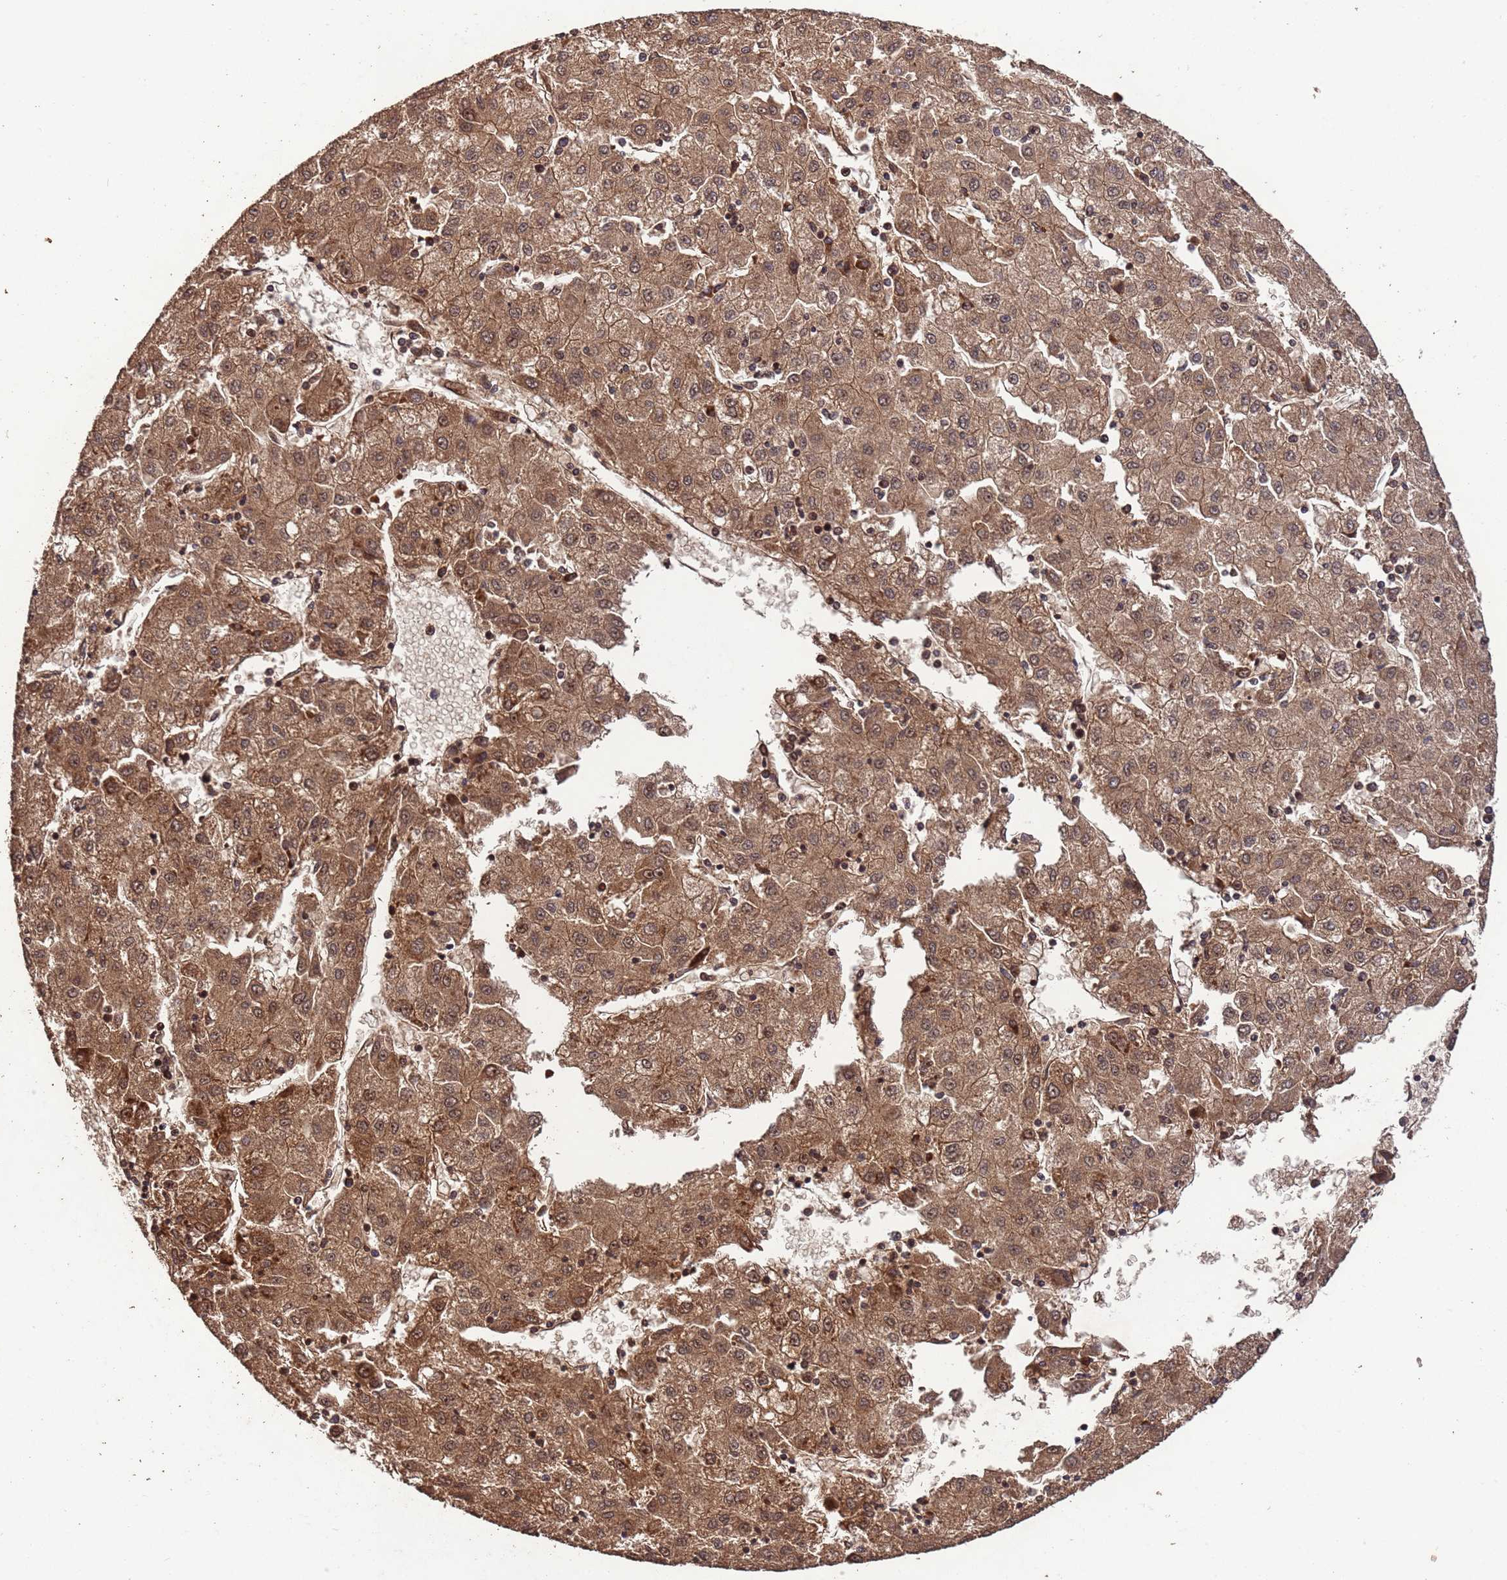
{"staining": {"intensity": "moderate", "quantity": ">75%", "location": "cytoplasmic/membranous,nuclear"}, "tissue": "liver cancer", "cell_type": "Tumor cells", "image_type": "cancer", "snomed": [{"axis": "morphology", "description": "Carcinoma, Hepatocellular, NOS"}, {"axis": "topography", "description": "Liver"}], "caption": "This histopathology image reveals hepatocellular carcinoma (liver) stained with immunohistochemistry (IHC) to label a protein in brown. The cytoplasmic/membranous and nuclear of tumor cells show moderate positivity for the protein. Nuclei are counter-stained blue.", "gene": "CCDC184", "patient": {"sex": "male", "age": 72}}